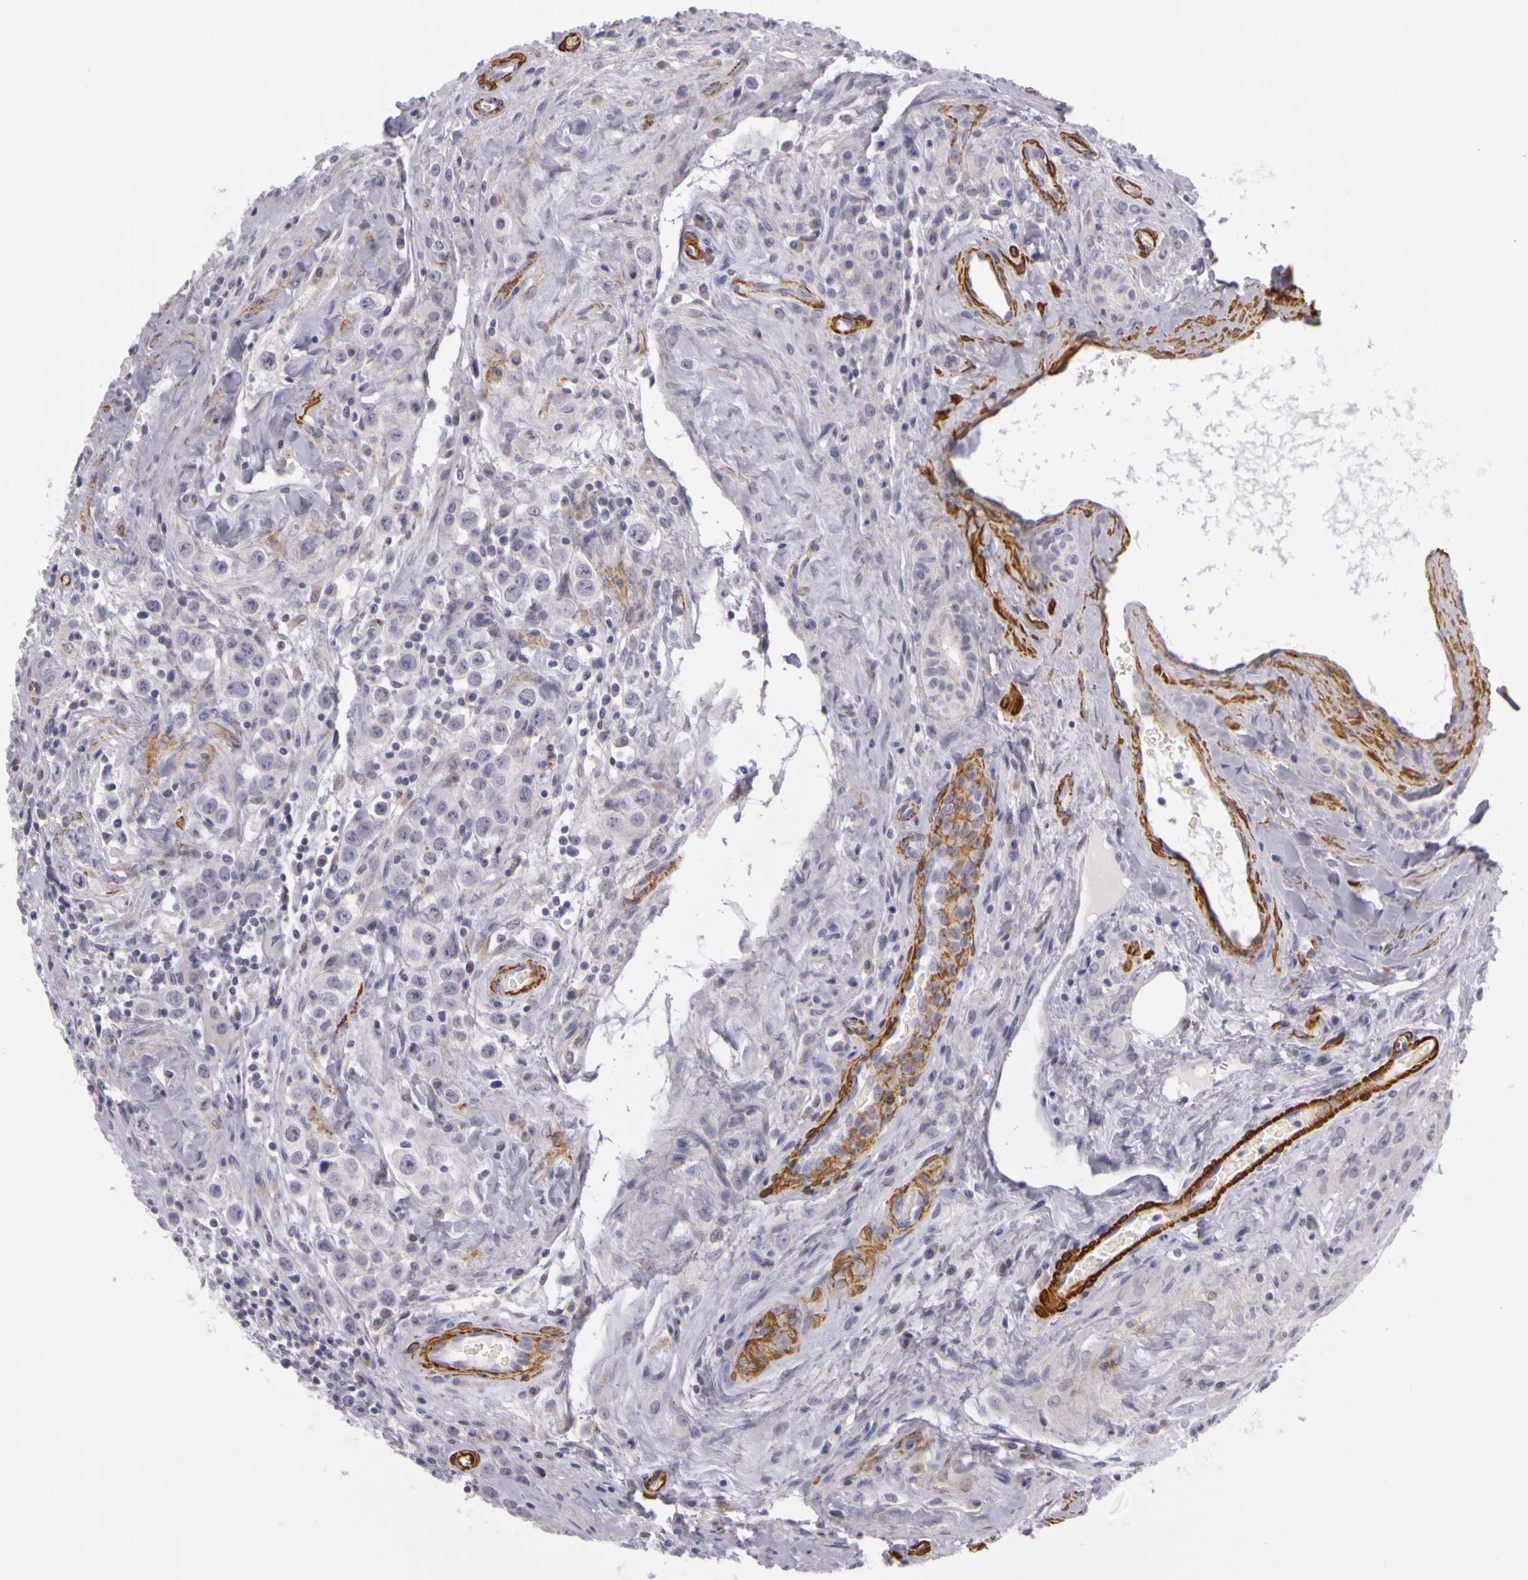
{"staining": {"intensity": "weak", "quantity": "25%-75%", "location": "cytoplasmic/membranous"}, "tissue": "testis cancer", "cell_type": "Tumor cells", "image_type": "cancer", "snomed": [{"axis": "morphology", "description": "Seminoma, NOS"}, {"axis": "topography", "description": "Testis"}], "caption": "Testis cancer (seminoma) stained with DAB immunohistochemistry shows low levels of weak cytoplasmic/membranous staining in about 25%-75% of tumor cells.", "gene": "CNTN2", "patient": {"sex": "male", "age": 32}}